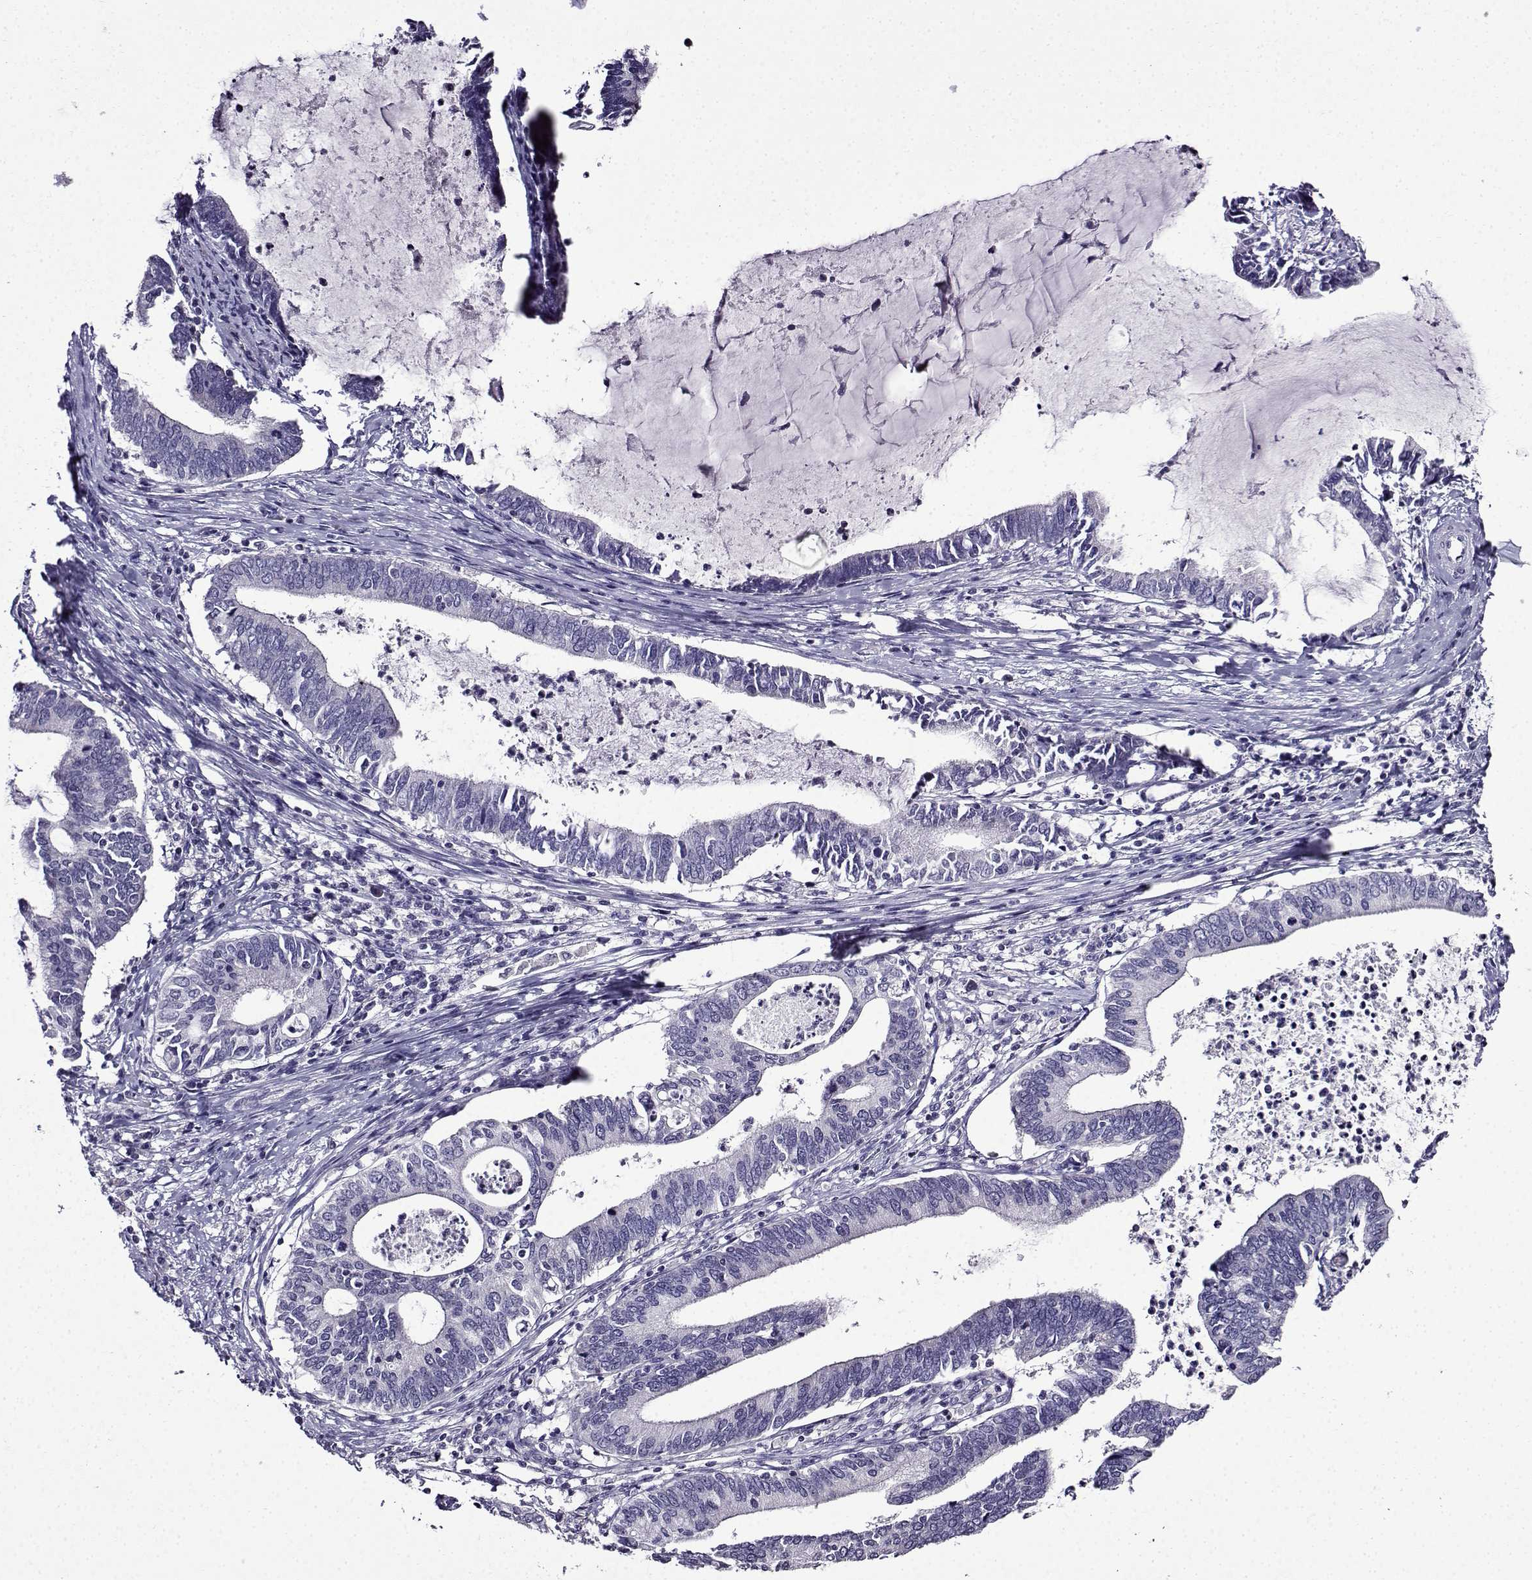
{"staining": {"intensity": "negative", "quantity": "none", "location": "none"}, "tissue": "cervical cancer", "cell_type": "Tumor cells", "image_type": "cancer", "snomed": [{"axis": "morphology", "description": "Adenocarcinoma, NOS"}, {"axis": "topography", "description": "Cervix"}], "caption": "This is a image of immunohistochemistry staining of cervical cancer, which shows no expression in tumor cells.", "gene": "TMEM266", "patient": {"sex": "female", "age": 42}}